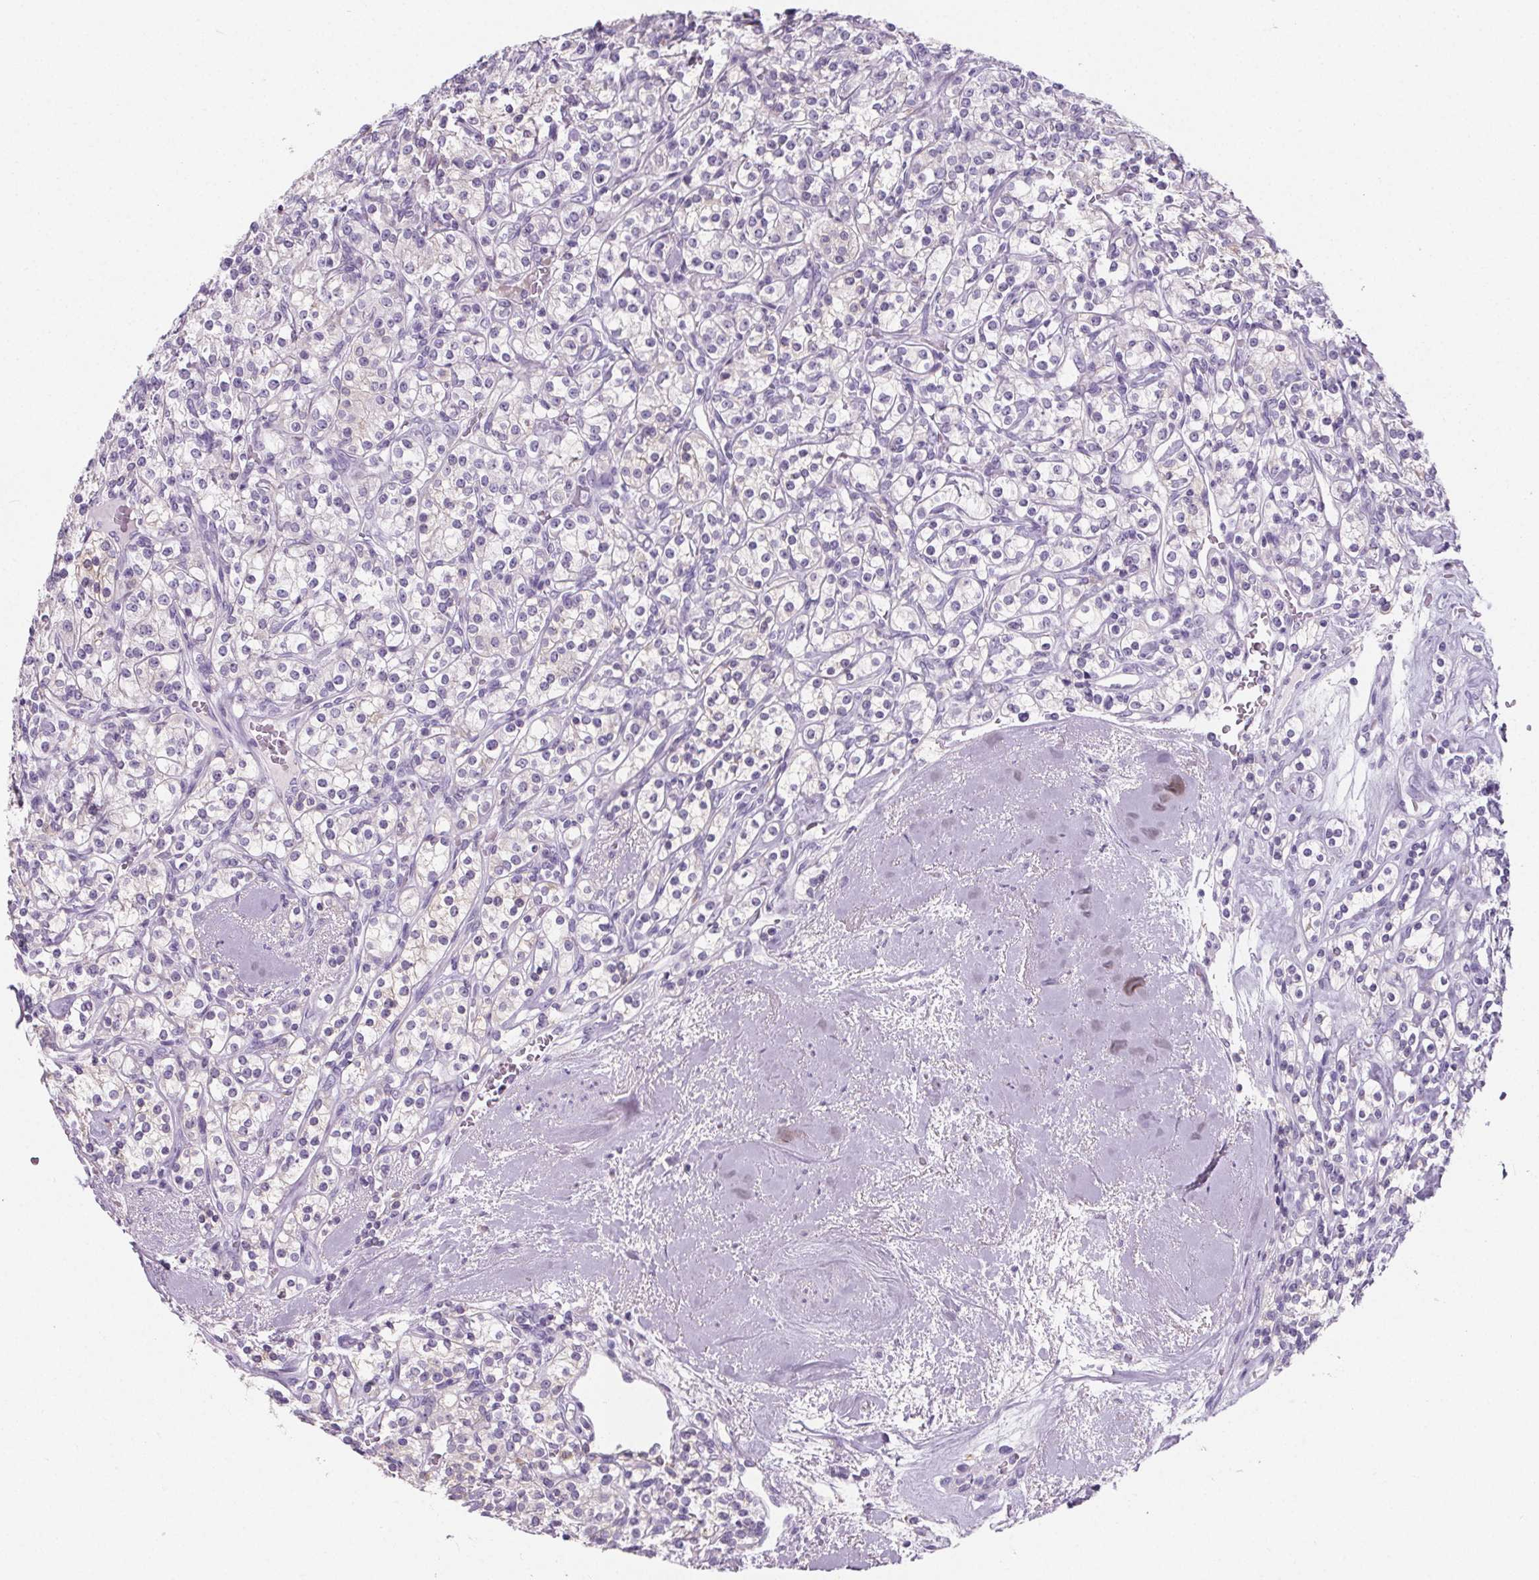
{"staining": {"intensity": "negative", "quantity": "none", "location": "none"}, "tissue": "renal cancer", "cell_type": "Tumor cells", "image_type": "cancer", "snomed": [{"axis": "morphology", "description": "Adenocarcinoma, NOS"}, {"axis": "topography", "description": "Kidney"}], "caption": "IHC histopathology image of neoplastic tissue: human renal adenocarcinoma stained with DAB shows no significant protein staining in tumor cells.", "gene": "ADRB1", "patient": {"sex": "male", "age": 77}}